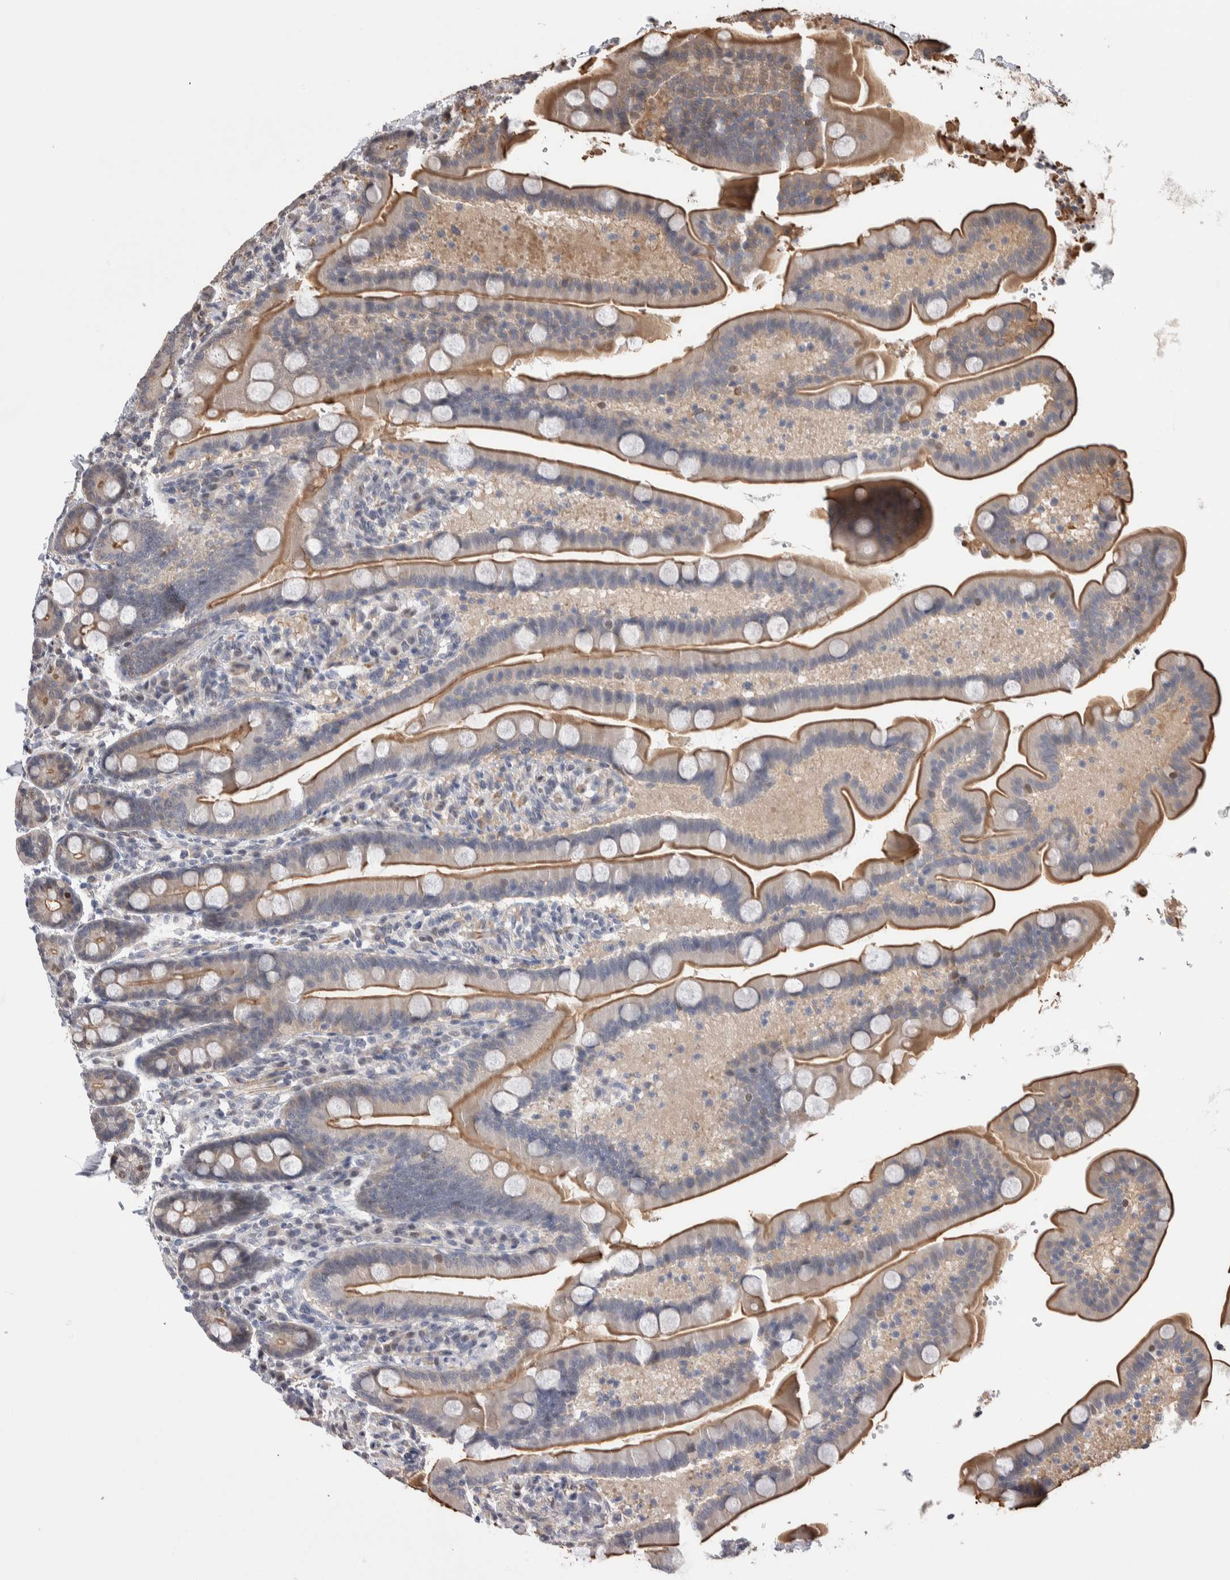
{"staining": {"intensity": "moderate", "quantity": ">75%", "location": "cytoplasmic/membranous"}, "tissue": "duodenum", "cell_type": "Glandular cells", "image_type": "normal", "snomed": [{"axis": "morphology", "description": "Normal tissue, NOS"}, {"axis": "topography", "description": "Duodenum"}], "caption": "Protein staining demonstrates moderate cytoplasmic/membranous expression in approximately >75% of glandular cells in unremarkable duodenum.", "gene": "ZBTB49", "patient": {"sex": "male", "age": 54}}